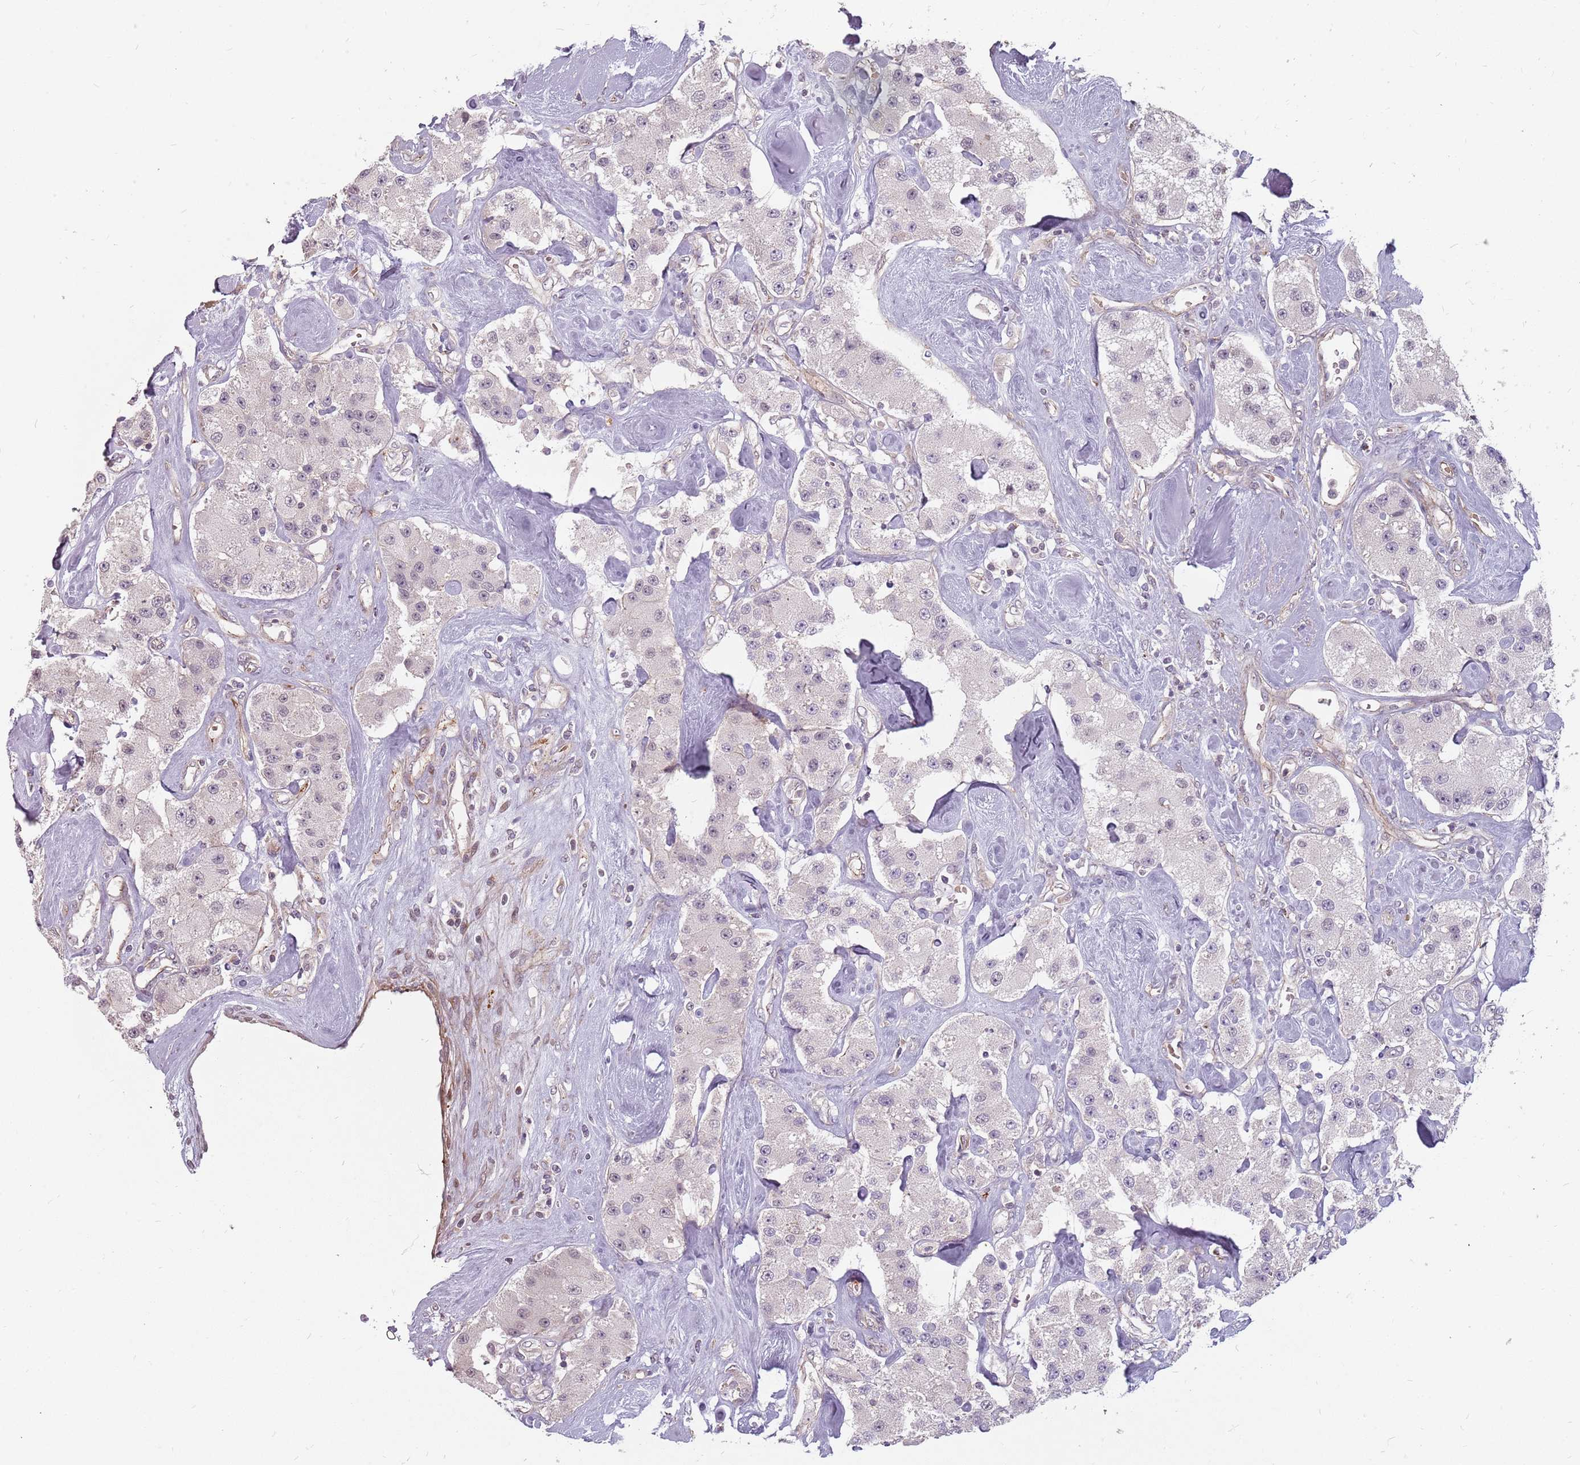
{"staining": {"intensity": "negative", "quantity": "none", "location": "none"}, "tissue": "carcinoid", "cell_type": "Tumor cells", "image_type": "cancer", "snomed": [{"axis": "morphology", "description": "Carcinoid, malignant, NOS"}, {"axis": "topography", "description": "Pancreas"}], "caption": "Tumor cells are negative for brown protein staining in malignant carcinoid.", "gene": "PPP1R14C", "patient": {"sex": "male", "age": 41}}